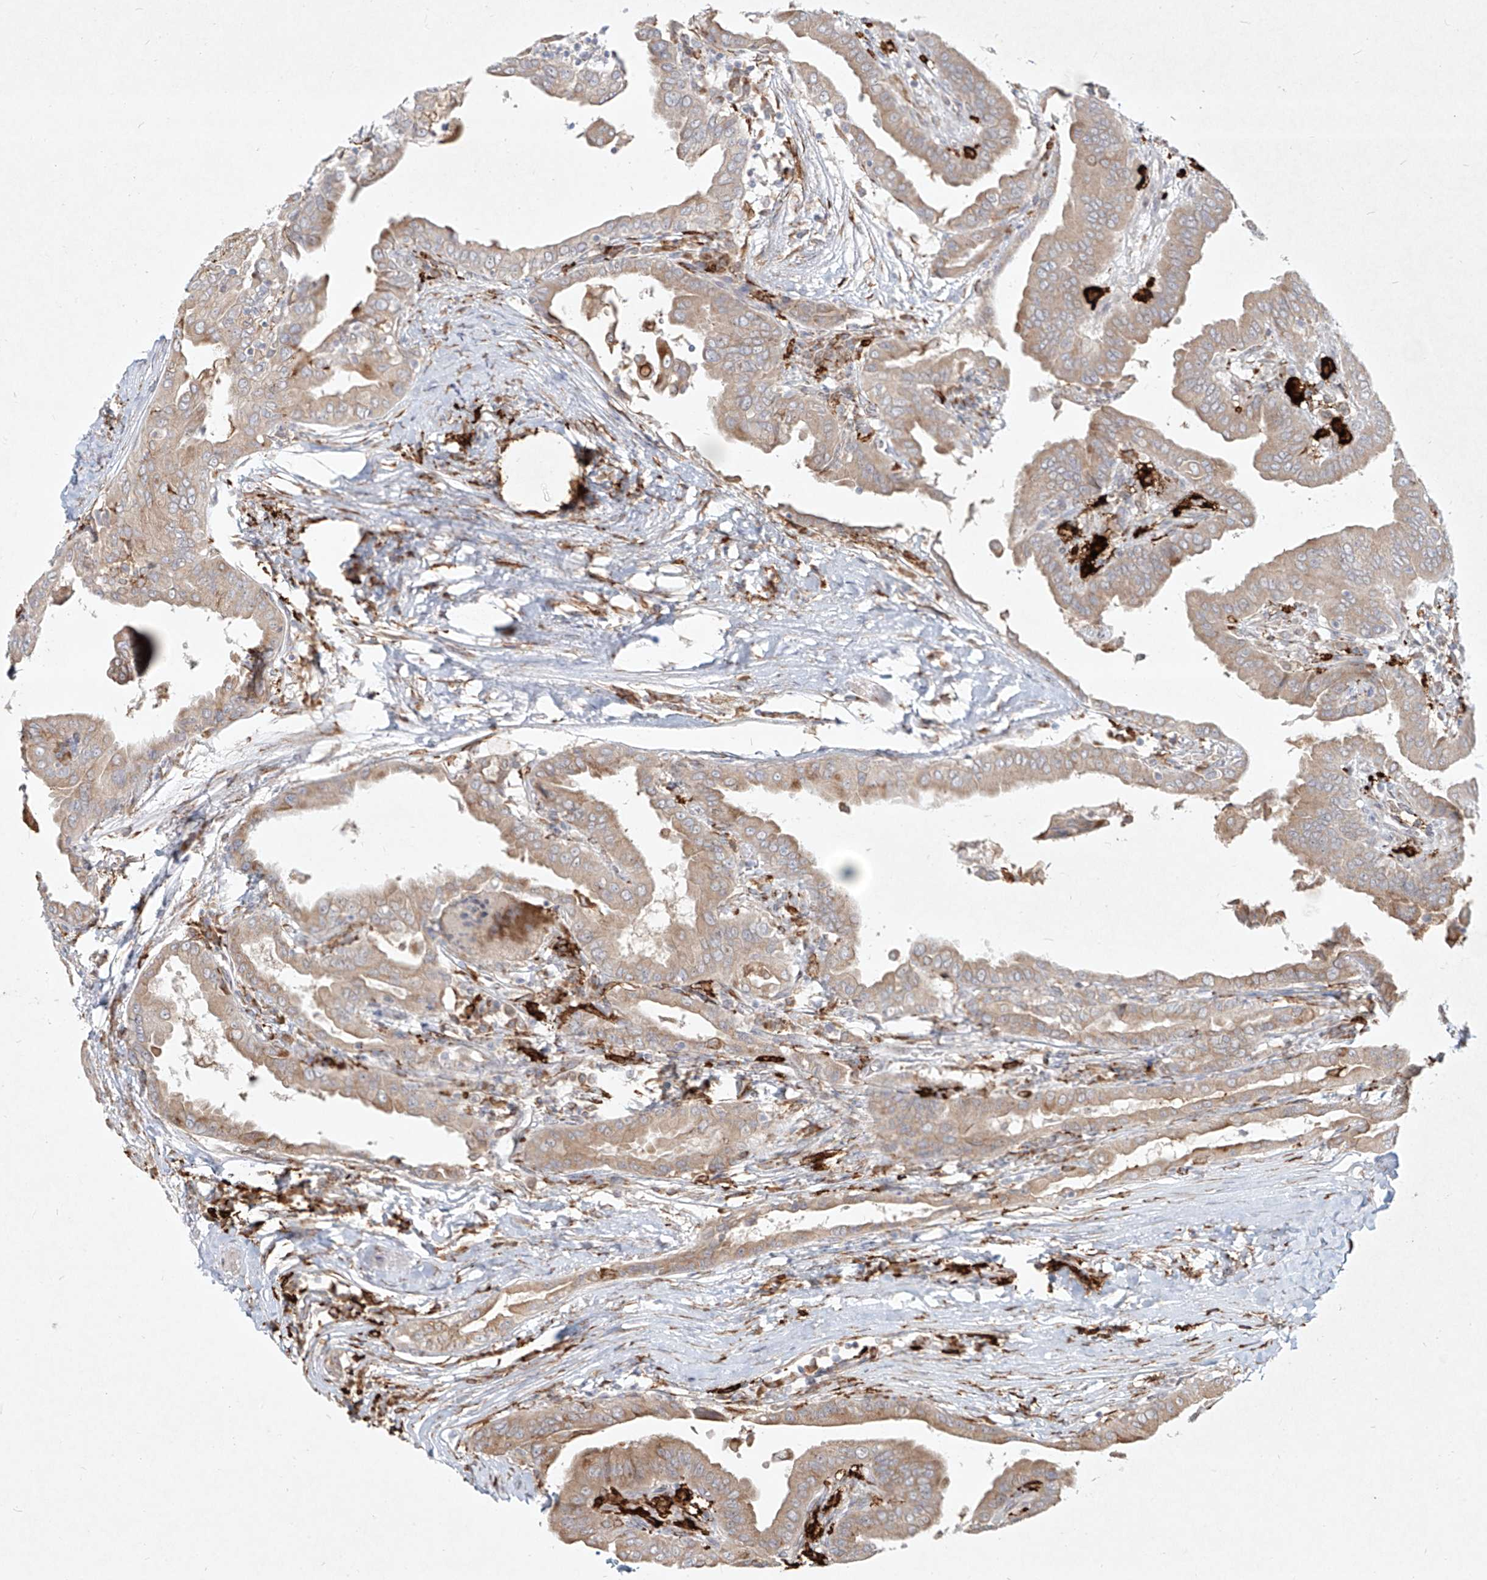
{"staining": {"intensity": "weak", "quantity": "25%-75%", "location": "cytoplasmic/membranous"}, "tissue": "thyroid cancer", "cell_type": "Tumor cells", "image_type": "cancer", "snomed": [{"axis": "morphology", "description": "Papillary adenocarcinoma, NOS"}, {"axis": "topography", "description": "Thyroid gland"}], "caption": "IHC of thyroid papillary adenocarcinoma reveals low levels of weak cytoplasmic/membranous expression in about 25%-75% of tumor cells. (DAB IHC with brightfield microscopy, high magnification).", "gene": "CD209", "patient": {"sex": "male", "age": 33}}